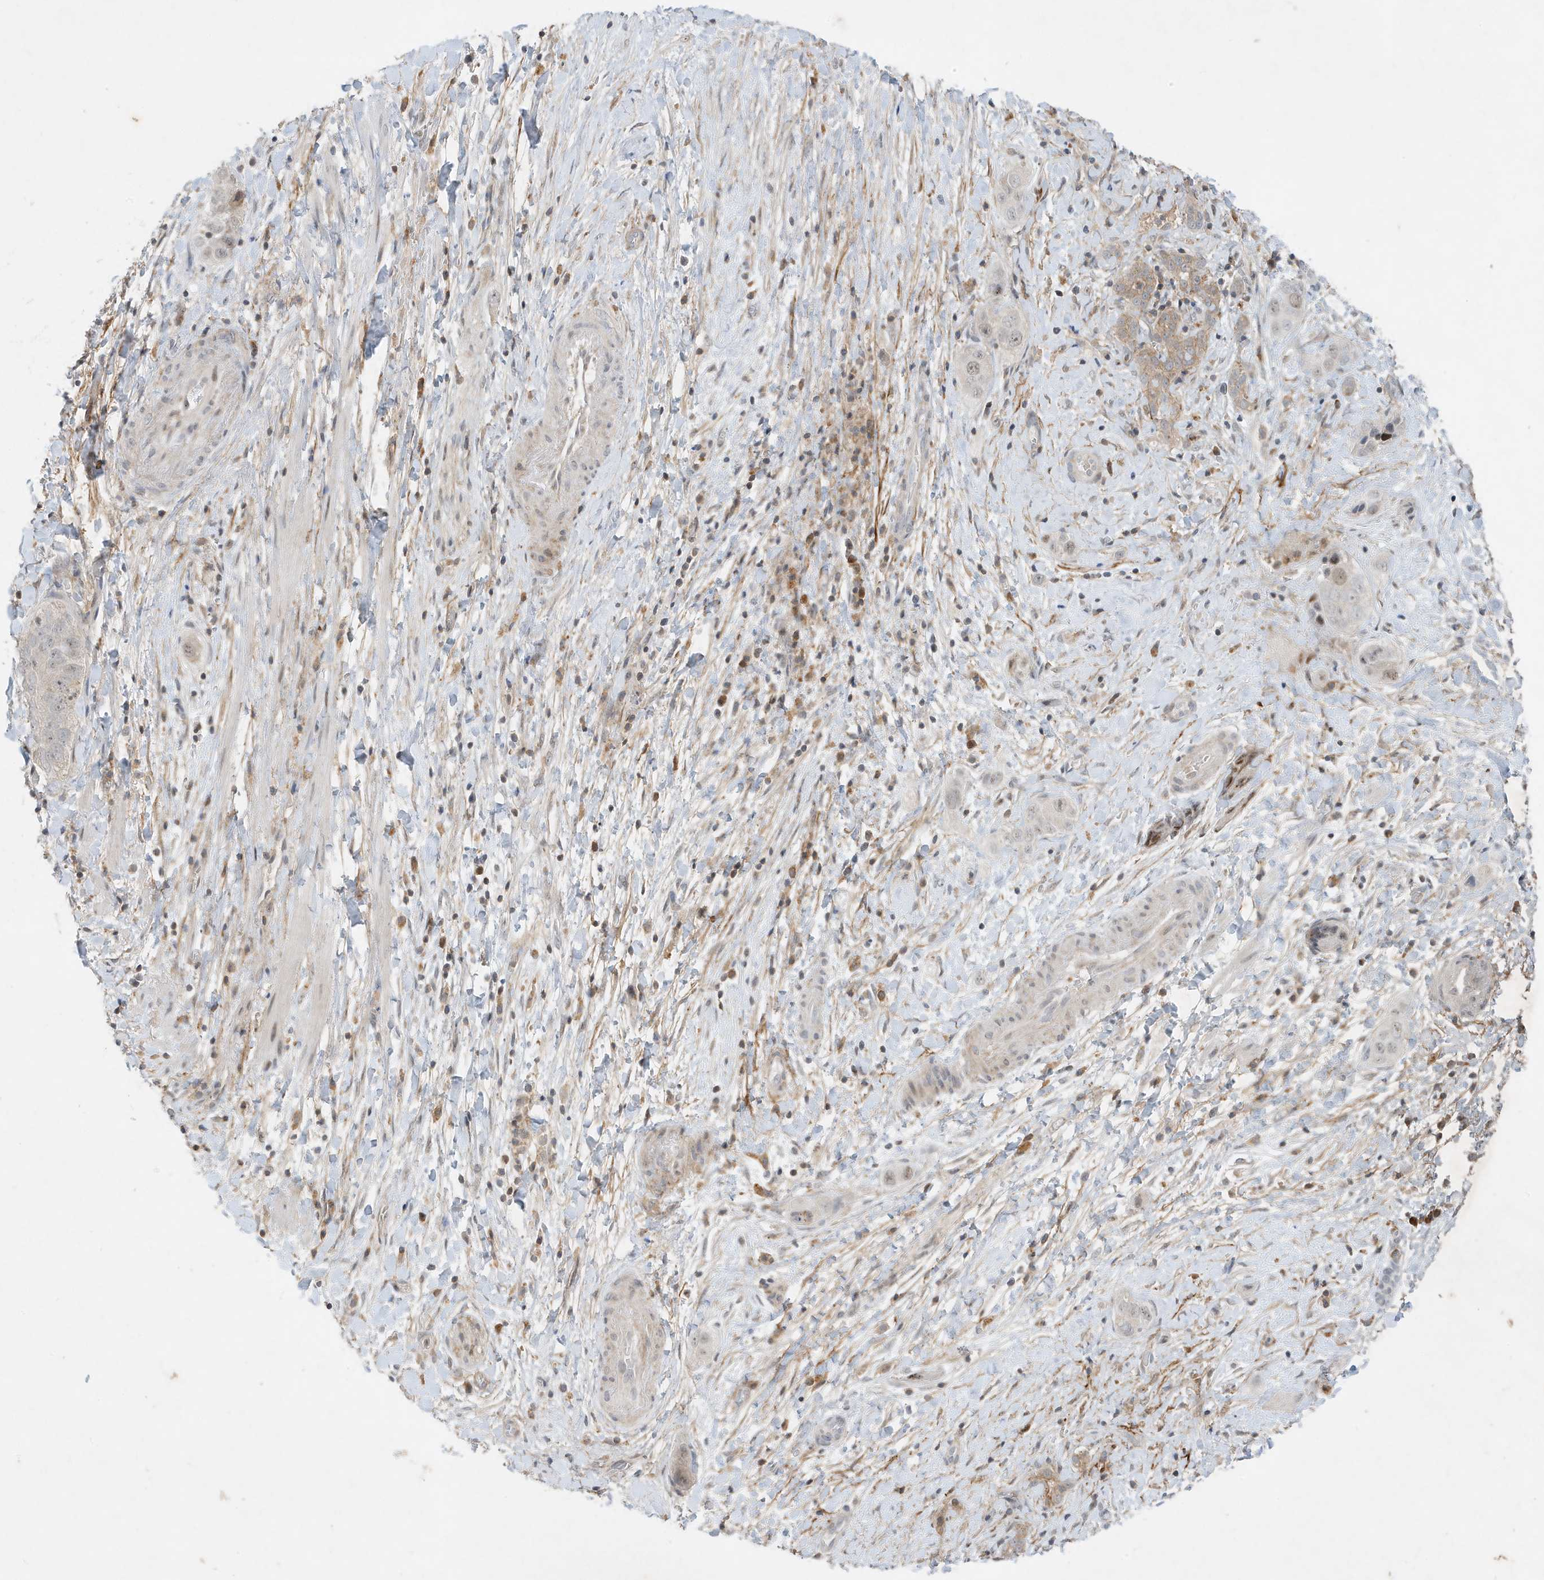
{"staining": {"intensity": "weak", "quantity": "<25%", "location": "cytoplasmic/membranous,nuclear"}, "tissue": "liver cancer", "cell_type": "Tumor cells", "image_type": "cancer", "snomed": [{"axis": "morphology", "description": "Cholangiocarcinoma"}, {"axis": "topography", "description": "Liver"}], "caption": "Immunohistochemical staining of human liver cholangiocarcinoma displays no significant staining in tumor cells. Nuclei are stained in blue.", "gene": "MAST3", "patient": {"sex": "female", "age": 52}}